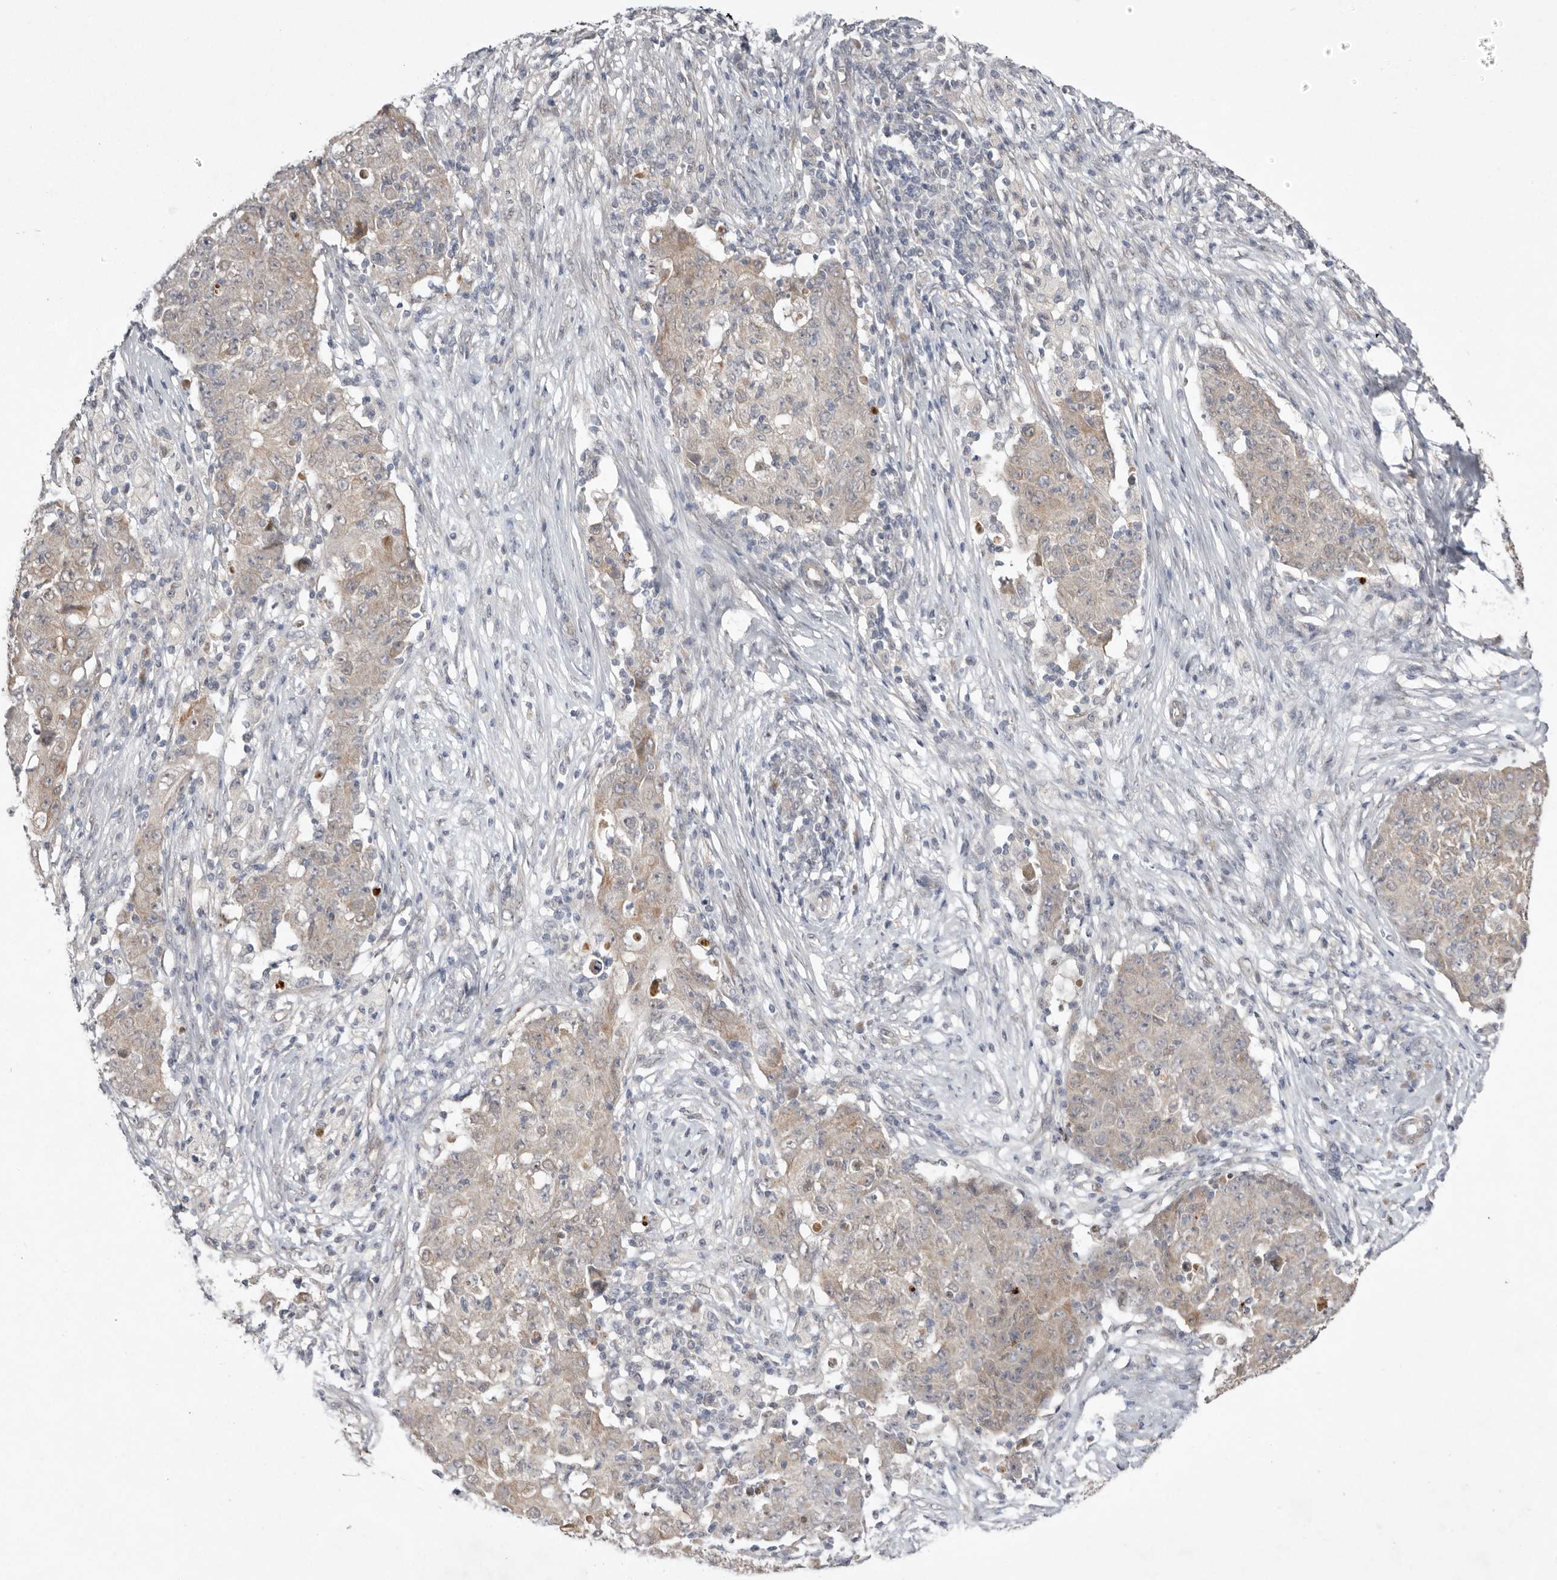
{"staining": {"intensity": "weak", "quantity": ">75%", "location": "cytoplasmic/membranous"}, "tissue": "ovarian cancer", "cell_type": "Tumor cells", "image_type": "cancer", "snomed": [{"axis": "morphology", "description": "Carcinoma, endometroid"}, {"axis": "topography", "description": "Ovary"}], "caption": "The micrograph displays staining of endometroid carcinoma (ovarian), revealing weak cytoplasmic/membranous protein expression (brown color) within tumor cells. The staining was performed using DAB (3,3'-diaminobenzidine), with brown indicating positive protein expression. Nuclei are stained blue with hematoxylin.", "gene": "NSUN4", "patient": {"sex": "female", "age": 42}}